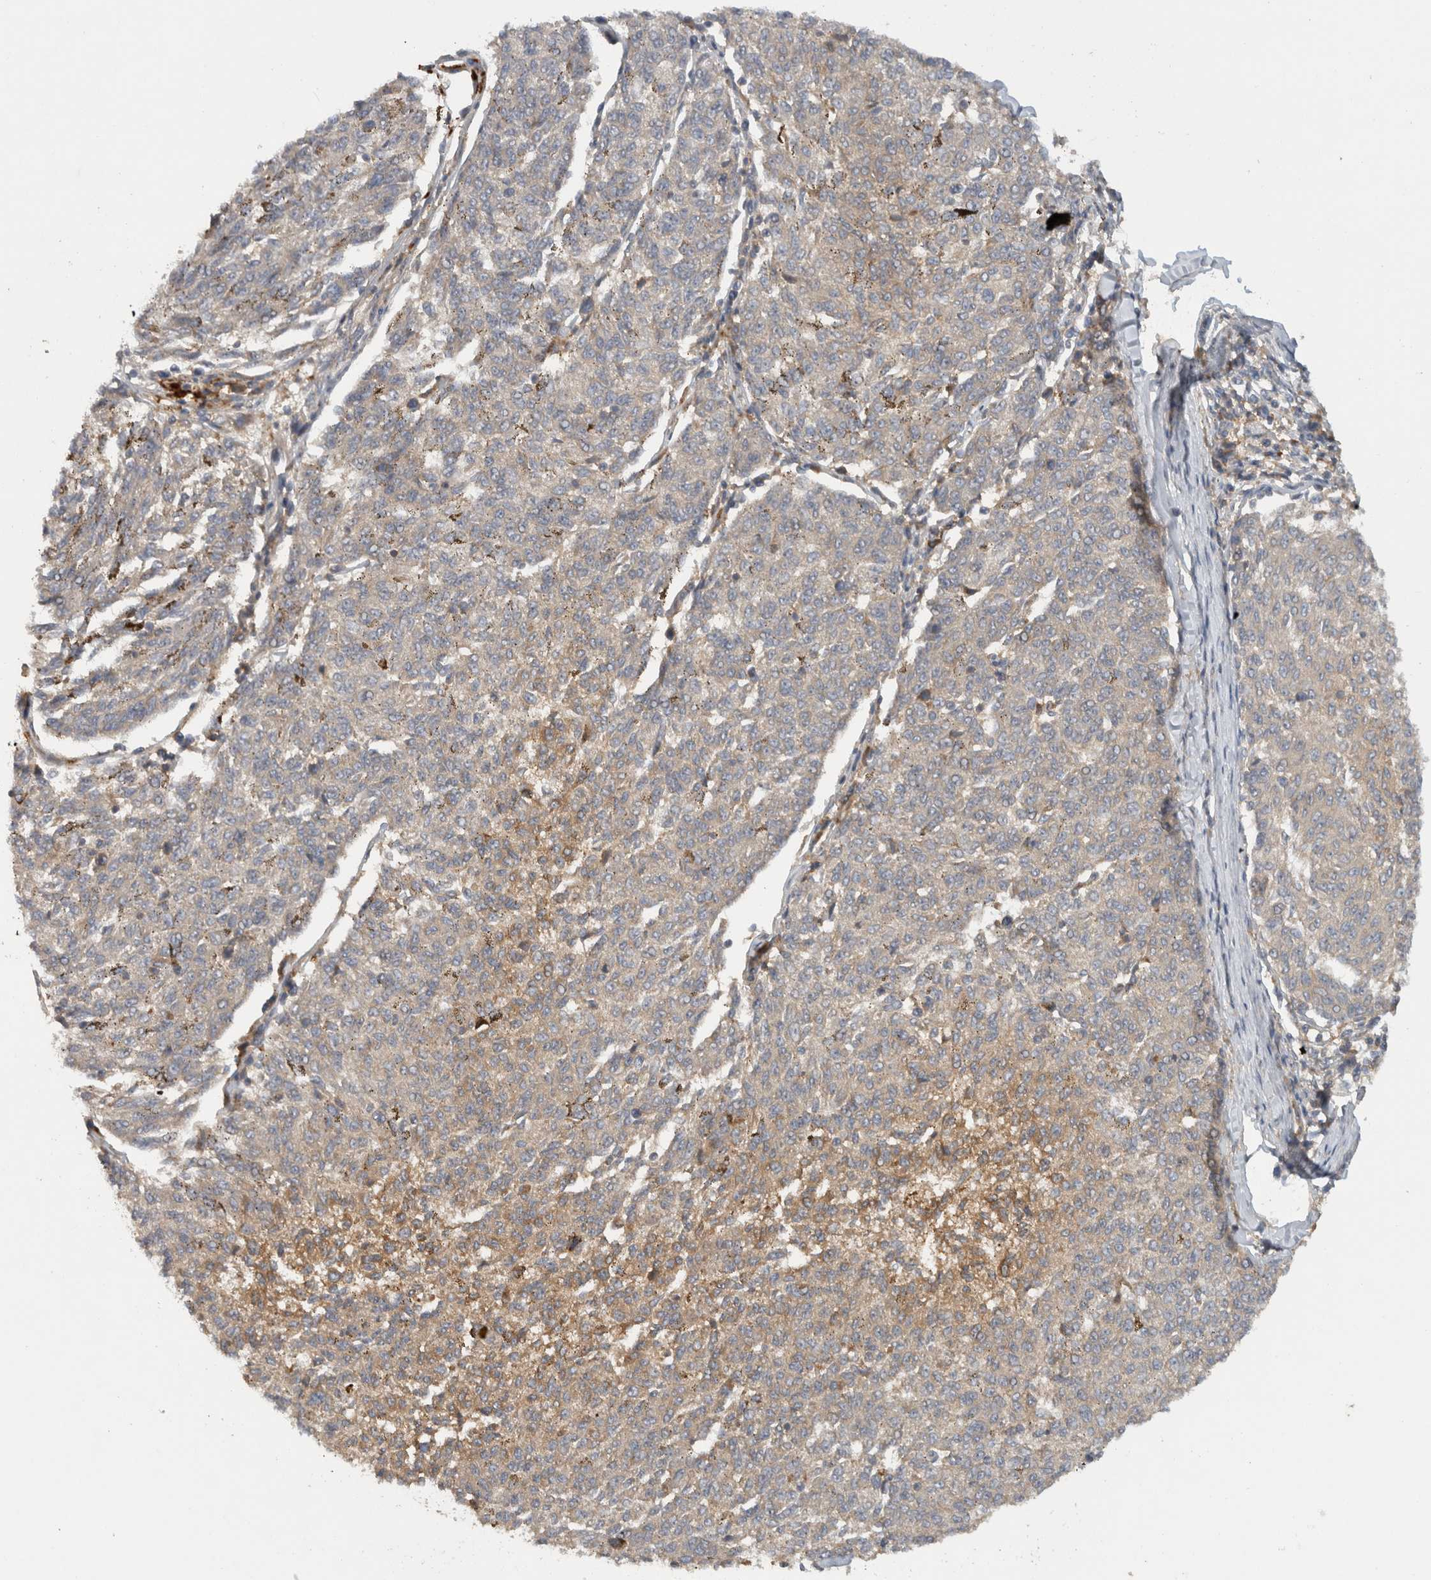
{"staining": {"intensity": "negative", "quantity": "none", "location": "none"}, "tissue": "melanoma", "cell_type": "Tumor cells", "image_type": "cancer", "snomed": [{"axis": "morphology", "description": "Malignant melanoma, NOS"}, {"axis": "topography", "description": "Skin"}], "caption": "Immunohistochemical staining of melanoma demonstrates no significant expression in tumor cells.", "gene": "VEPH1", "patient": {"sex": "female", "age": 72}}